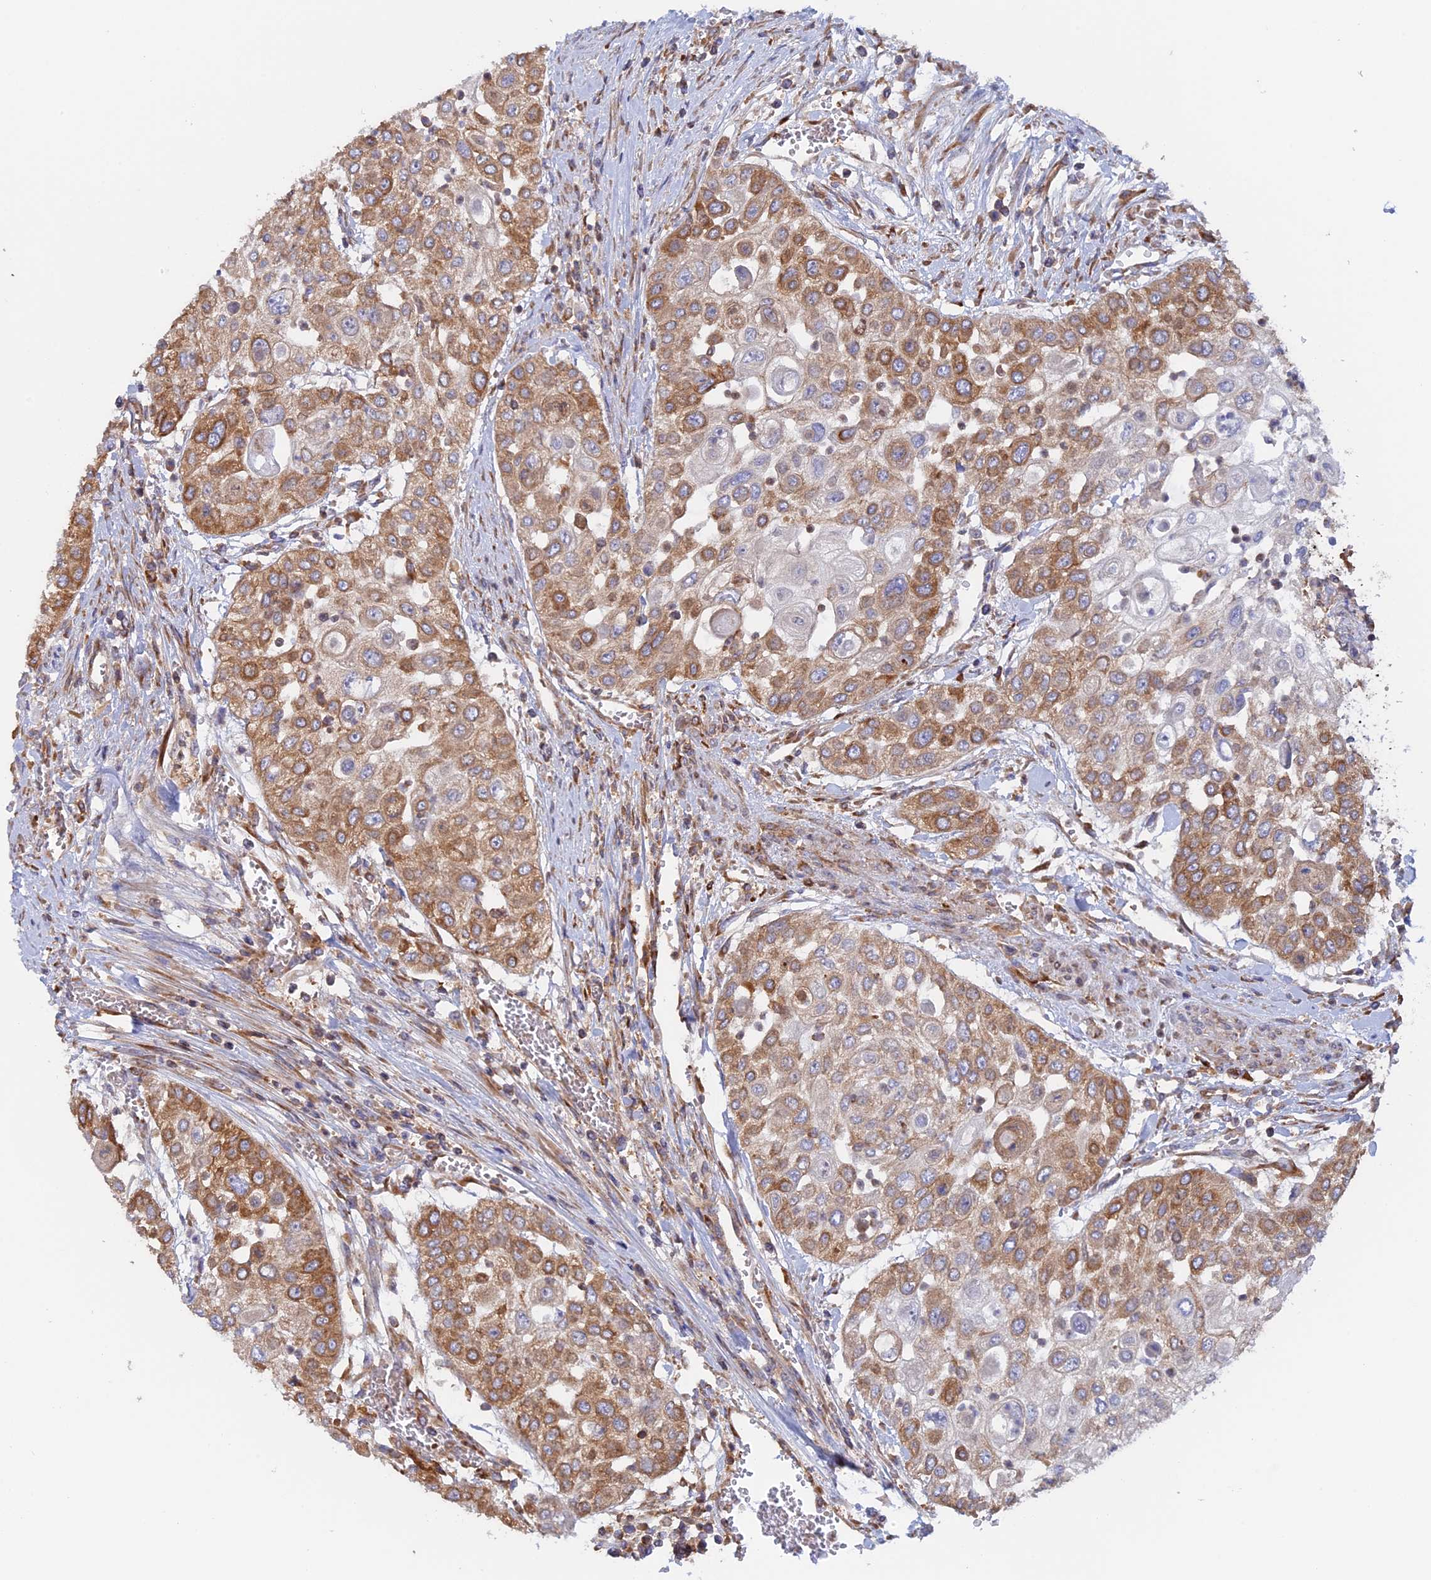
{"staining": {"intensity": "moderate", "quantity": "25%-75%", "location": "cytoplasmic/membranous"}, "tissue": "urothelial cancer", "cell_type": "Tumor cells", "image_type": "cancer", "snomed": [{"axis": "morphology", "description": "Urothelial carcinoma, High grade"}, {"axis": "topography", "description": "Urinary bladder"}], "caption": "The histopathology image exhibits immunohistochemical staining of high-grade urothelial carcinoma. There is moderate cytoplasmic/membranous positivity is seen in approximately 25%-75% of tumor cells.", "gene": "GMIP", "patient": {"sex": "female", "age": 79}}